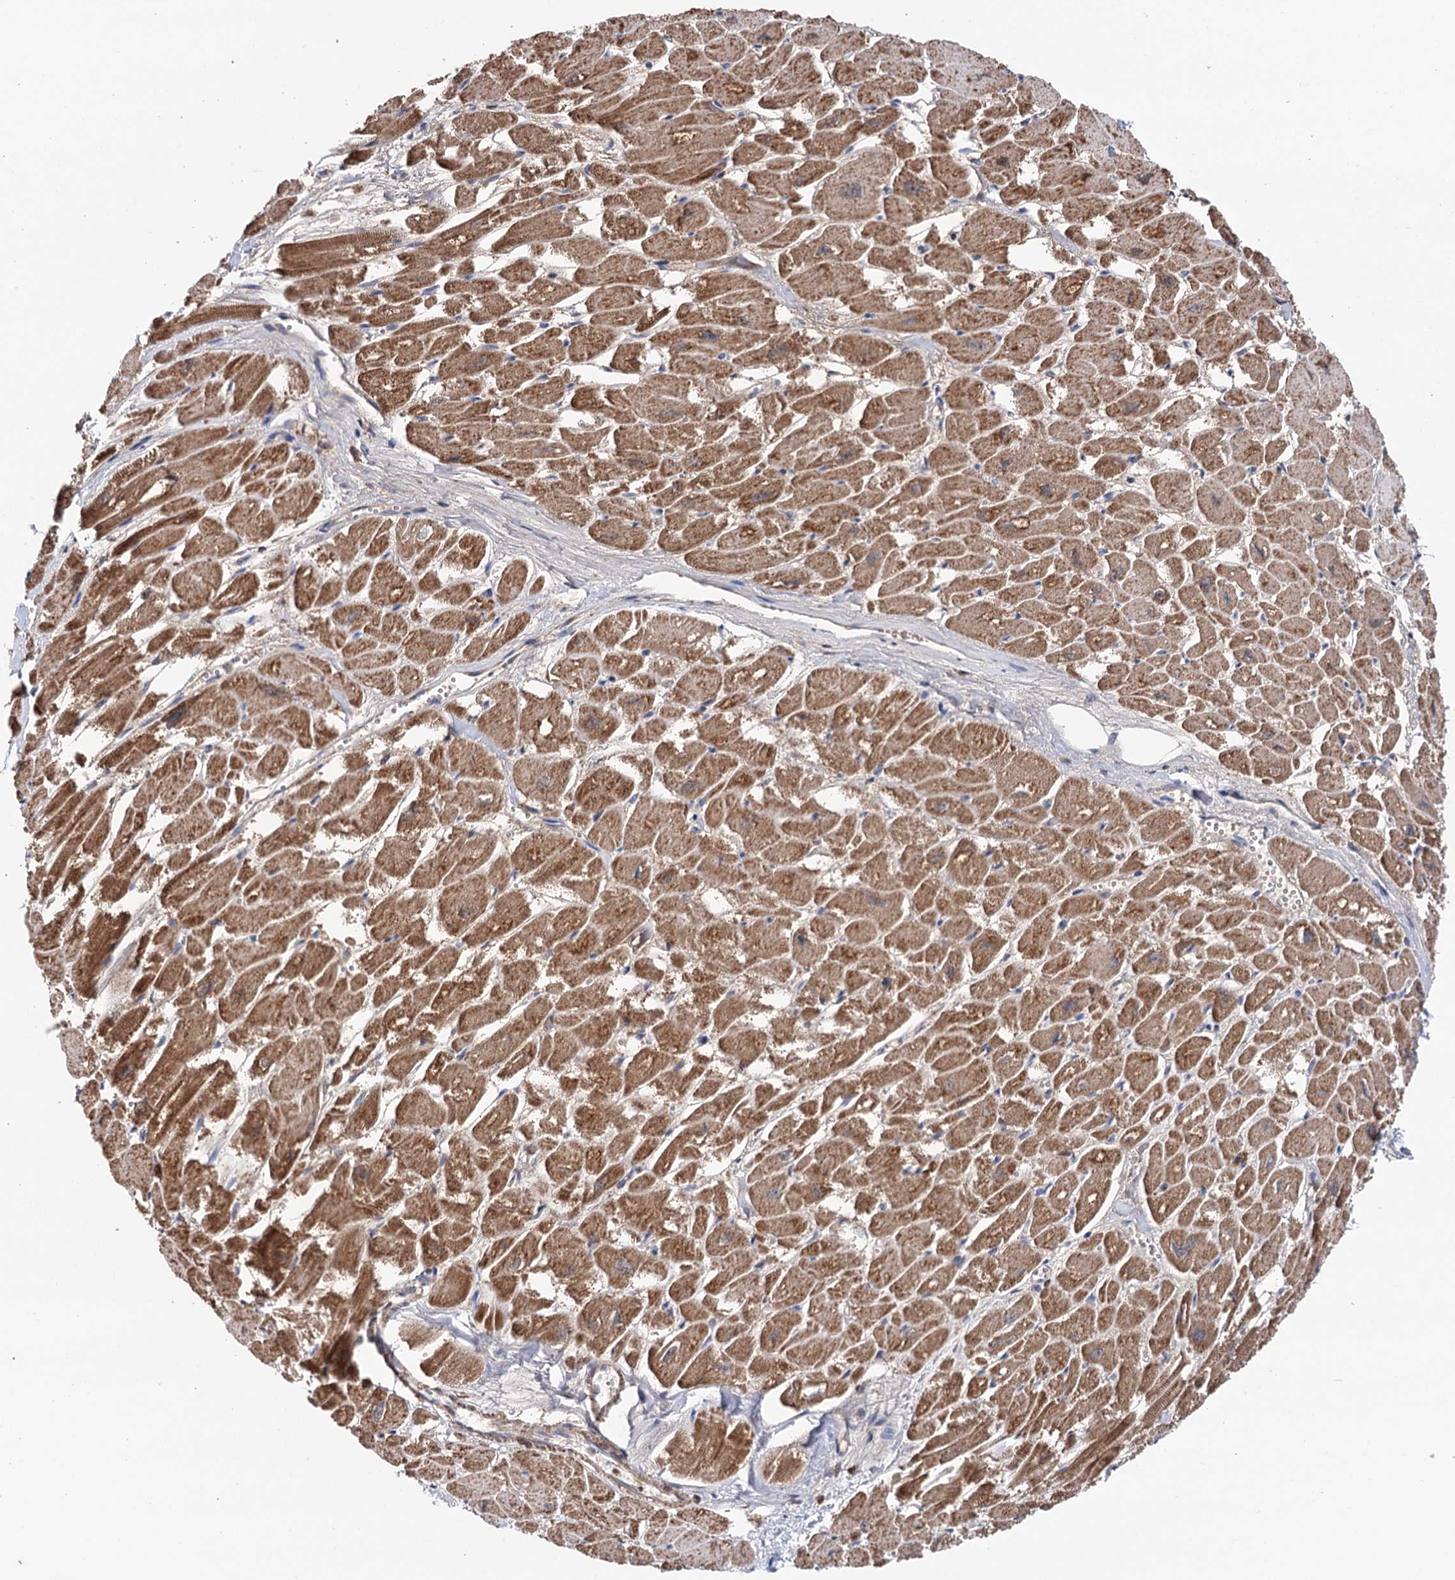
{"staining": {"intensity": "moderate", "quantity": ">75%", "location": "cytoplasmic/membranous"}, "tissue": "heart muscle", "cell_type": "Cardiomyocytes", "image_type": "normal", "snomed": [{"axis": "morphology", "description": "Normal tissue, NOS"}, {"axis": "topography", "description": "Heart"}], "caption": "Human heart muscle stained with a brown dye shows moderate cytoplasmic/membranous positive positivity in approximately >75% of cardiomyocytes.", "gene": "SUCLA2", "patient": {"sex": "male", "age": 54}}